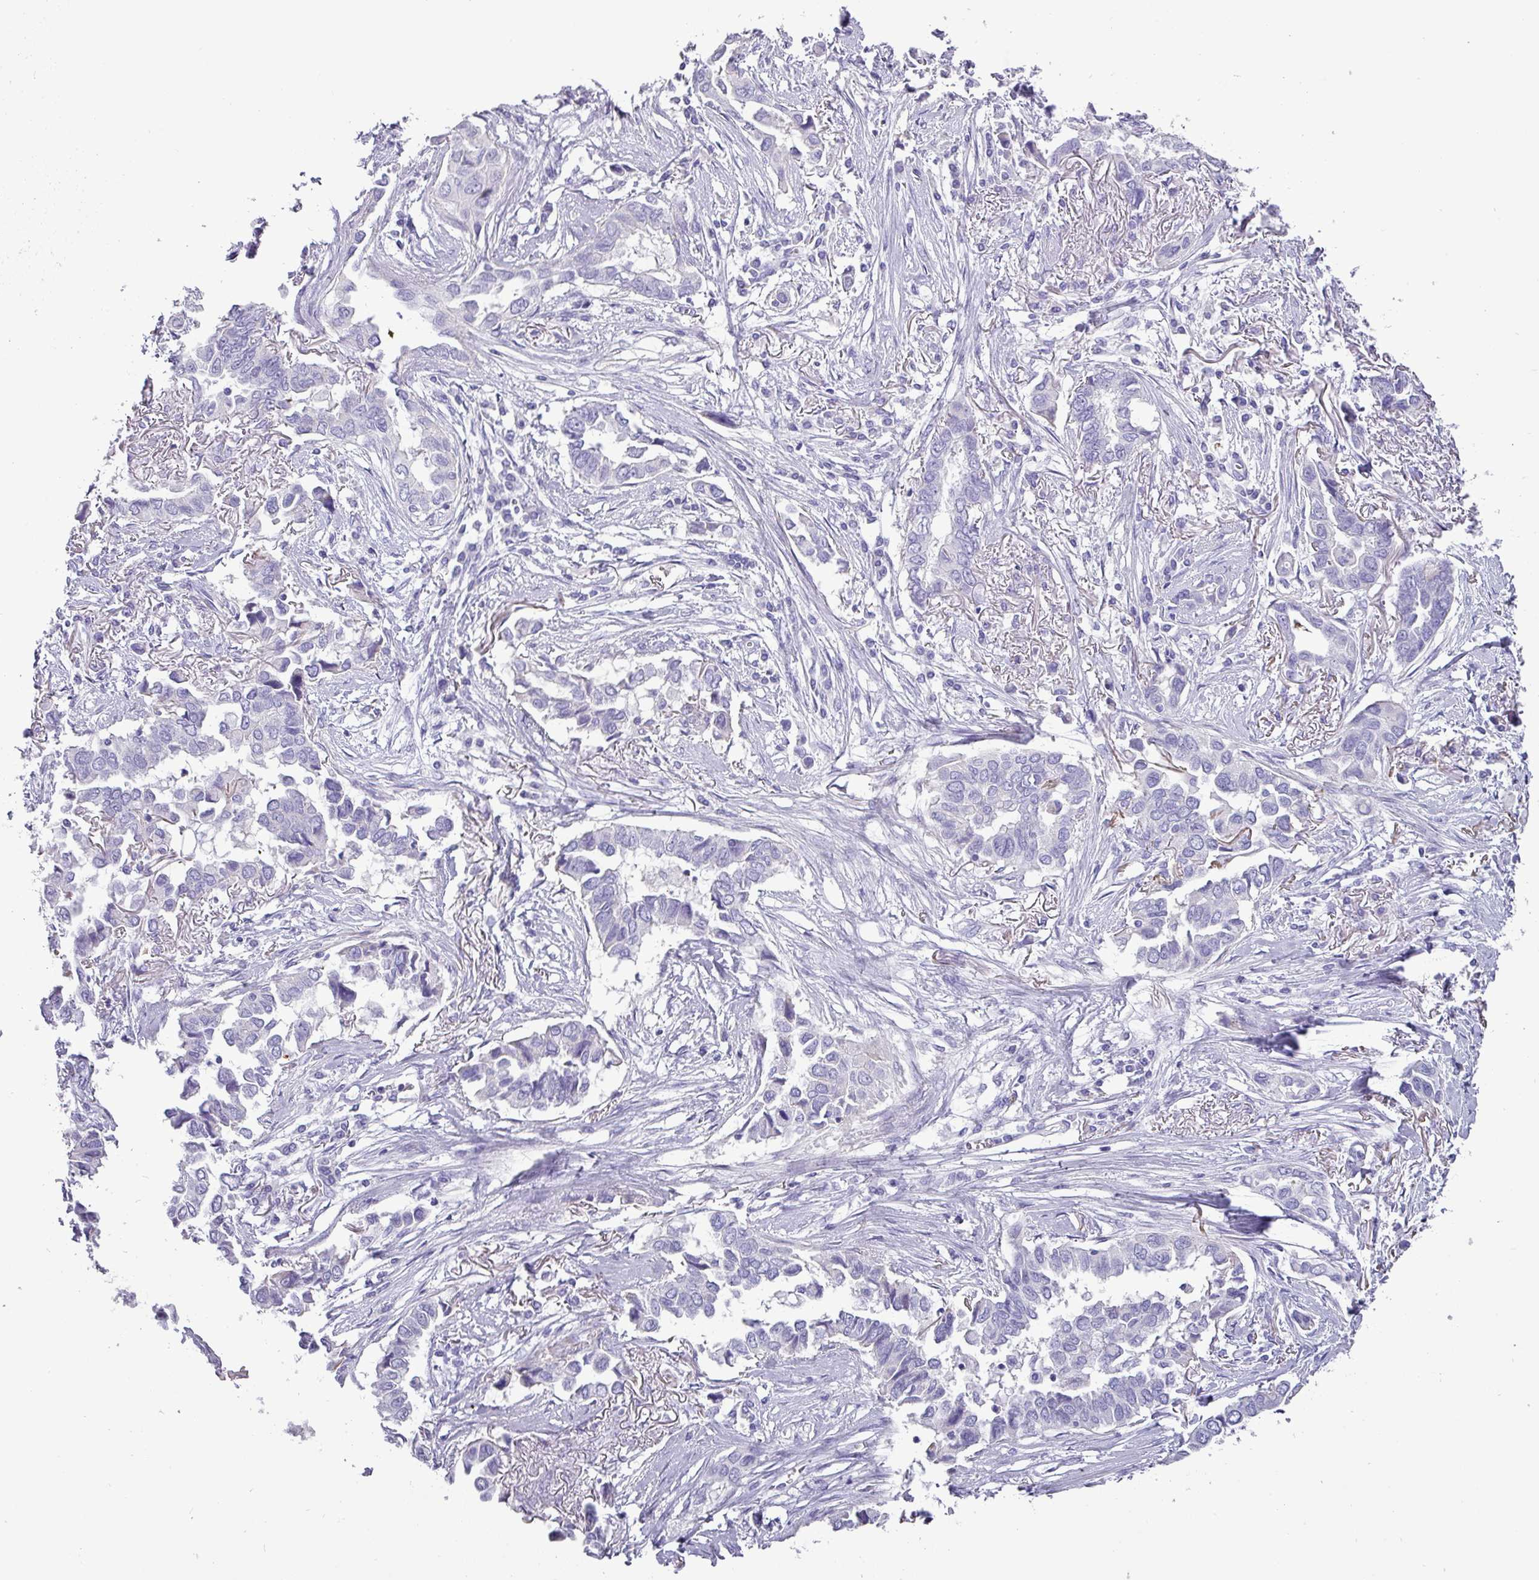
{"staining": {"intensity": "negative", "quantity": "none", "location": "none"}, "tissue": "lung cancer", "cell_type": "Tumor cells", "image_type": "cancer", "snomed": [{"axis": "morphology", "description": "Adenocarcinoma, NOS"}, {"axis": "topography", "description": "Lung"}], "caption": "Tumor cells are negative for protein expression in human adenocarcinoma (lung).", "gene": "GSTA3", "patient": {"sex": "female", "age": 76}}